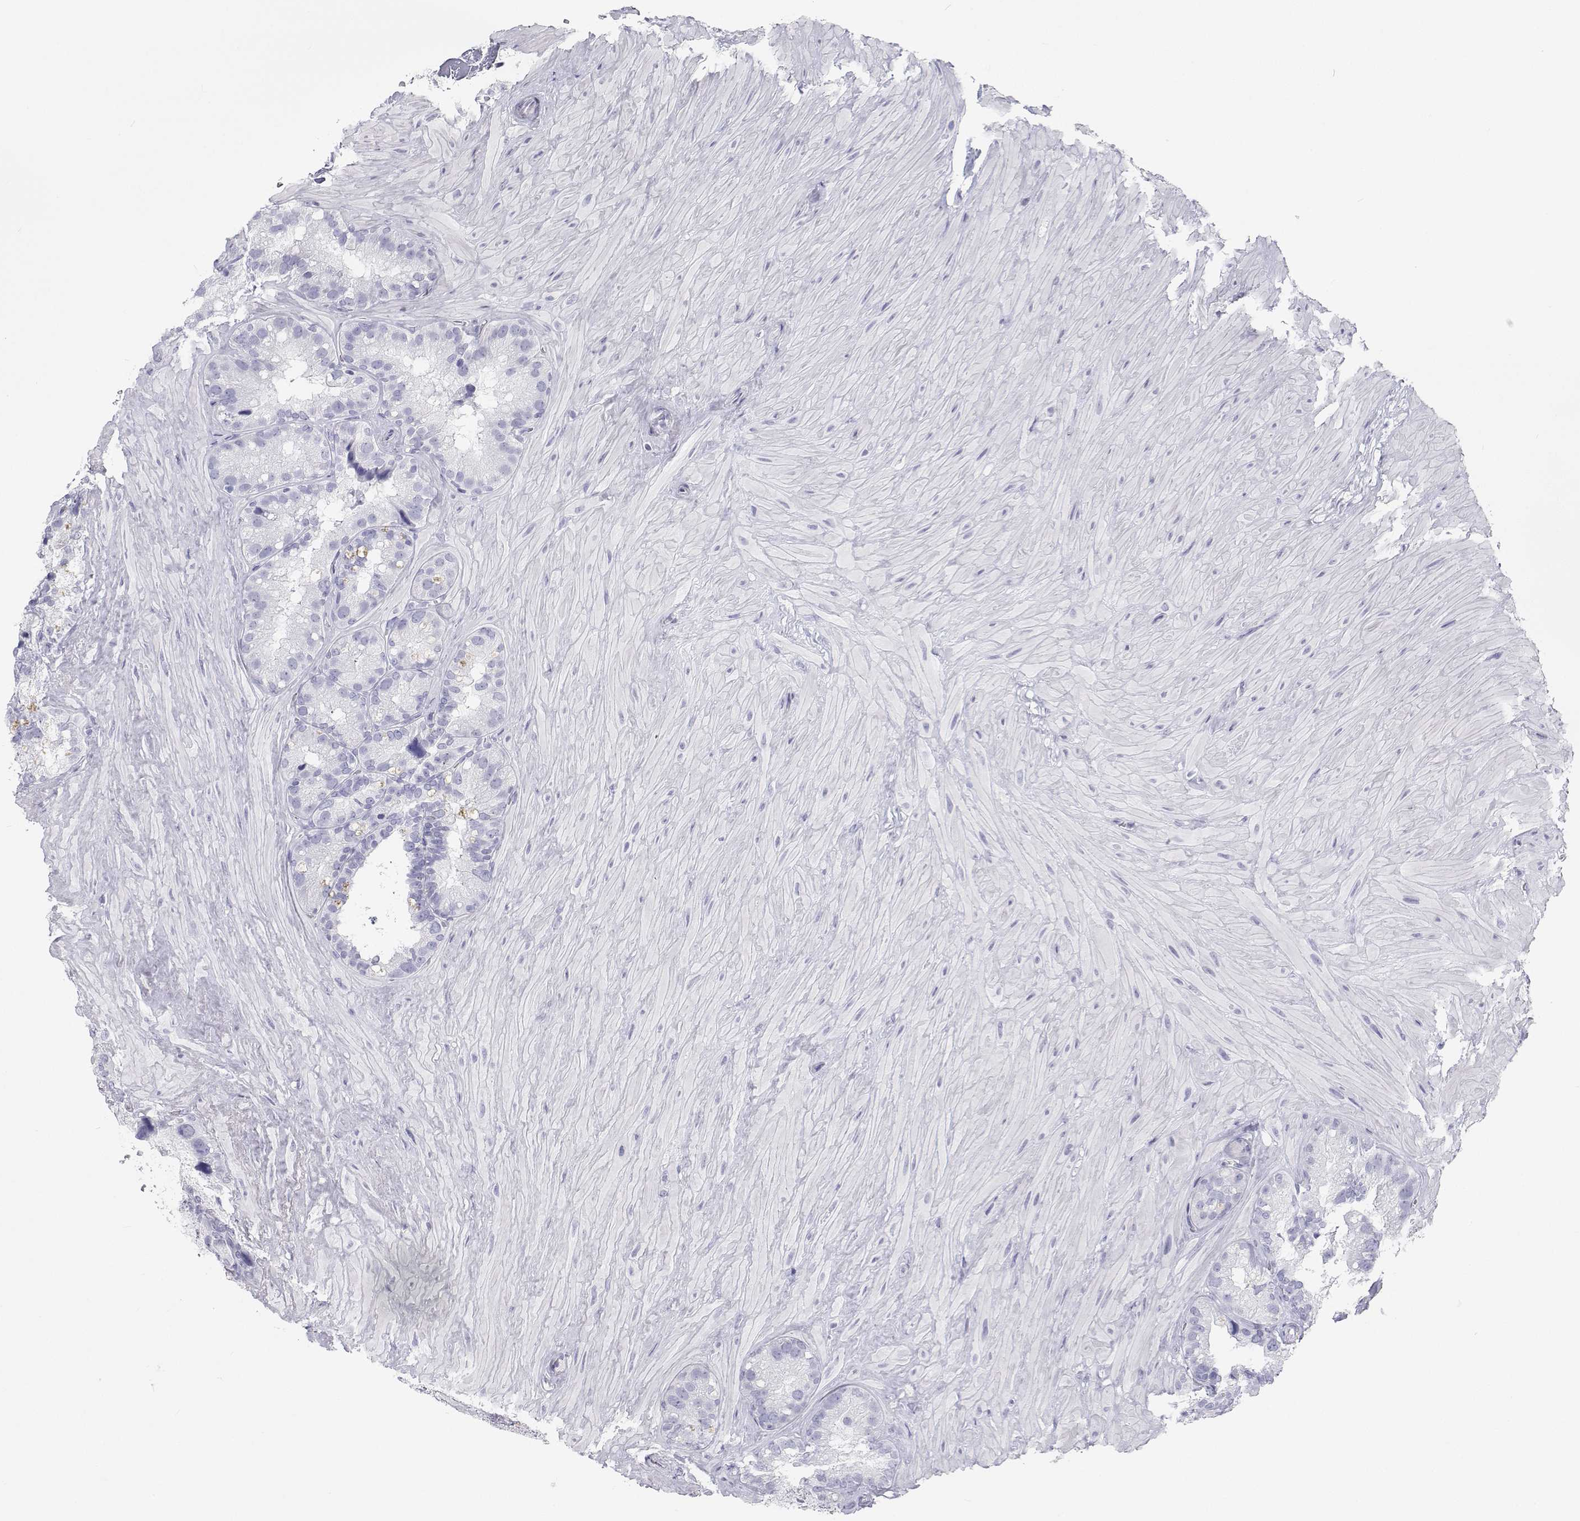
{"staining": {"intensity": "weak", "quantity": "<25%", "location": "cytoplasmic/membranous"}, "tissue": "seminal vesicle", "cell_type": "Glandular cells", "image_type": "normal", "snomed": [{"axis": "morphology", "description": "Normal tissue, NOS"}, {"axis": "topography", "description": "Seminal veicle"}], "caption": "An image of seminal vesicle stained for a protein reveals no brown staining in glandular cells. The staining was performed using DAB (3,3'-diaminobenzidine) to visualize the protein expression in brown, while the nuclei were stained in blue with hematoxylin (Magnification: 20x).", "gene": "SFTPB", "patient": {"sex": "male", "age": 60}}